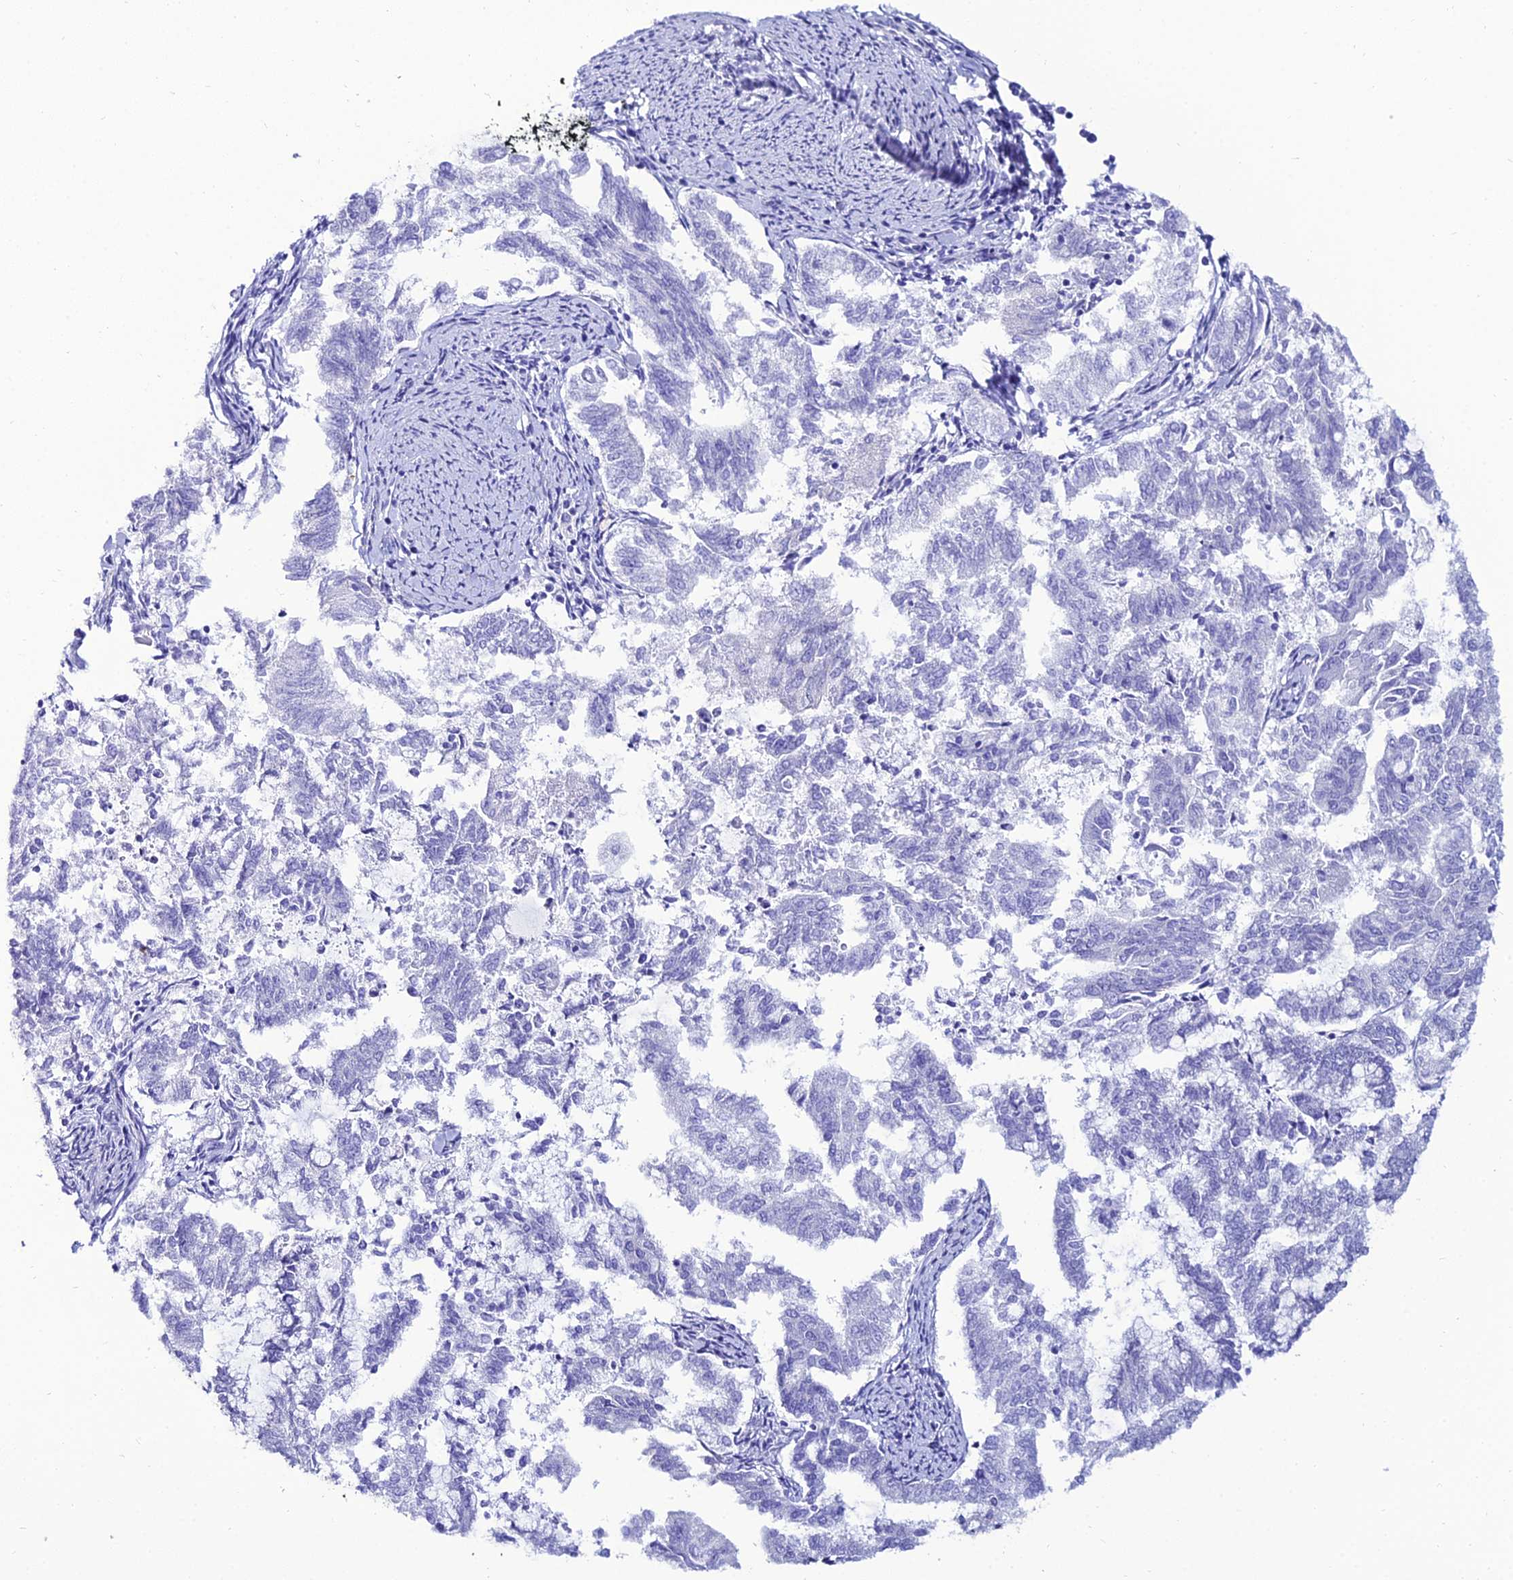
{"staining": {"intensity": "negative", "quantity": "none", "location": "none"}, "tissue": "endometrial cancer", "cell_type": "Tumor cells", "image_type": "cancer", "snomed": [{"axis": "morphology", "description": "Adenocarcinoma, NOS"}, {"axis": "topography", "description": "Endometrium"}], "caption": "High power microscopy histopathology image of an IHC photomicrograph of adenocarcinoma (endometrial), revealing no significant staining in tumor cells.", "gene": "OR4D5", "patient": {"sex": "female", "age": 79}}